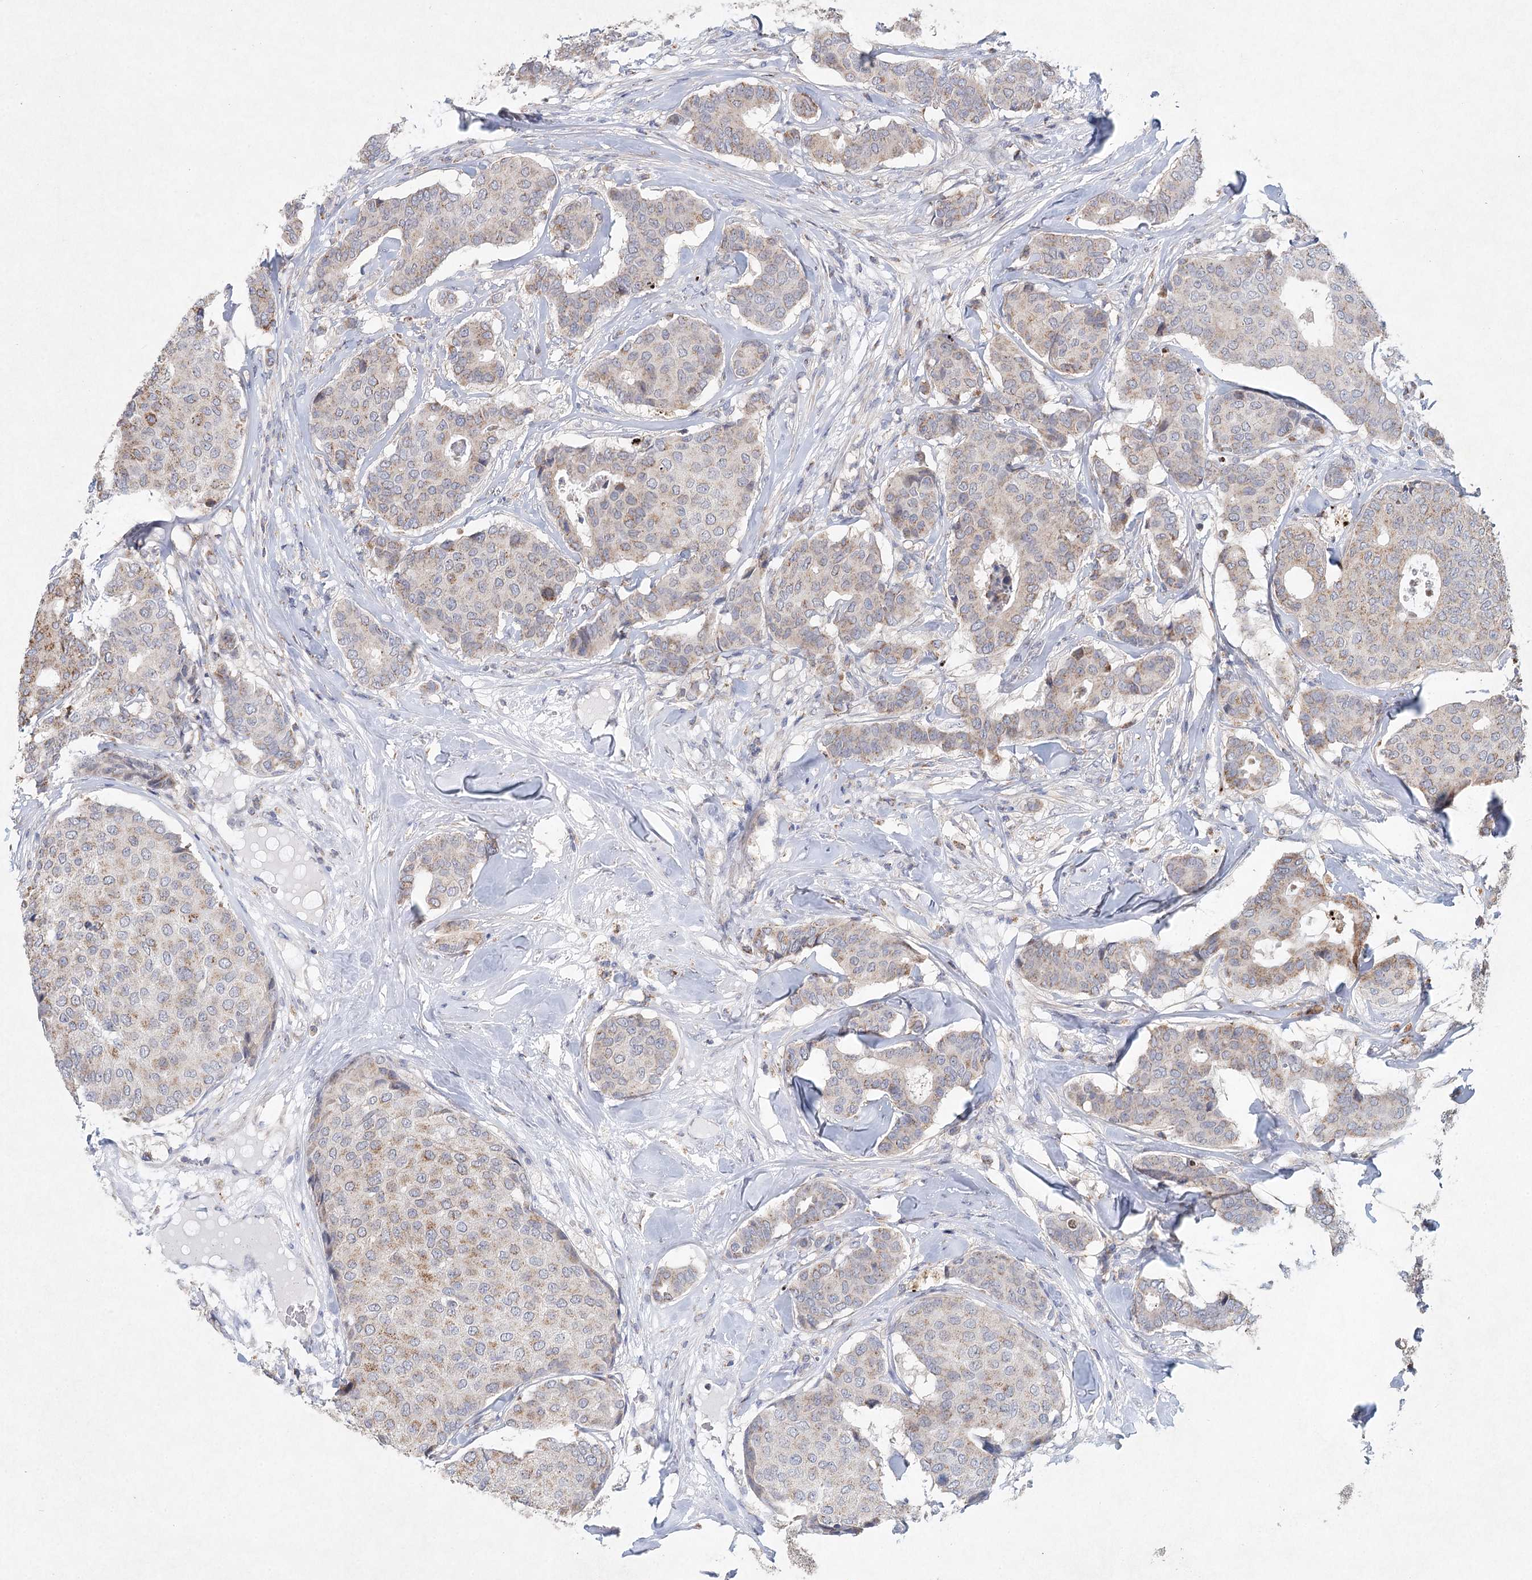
{"staining": {"intensity": "weak", "quantity": "<25%", "location": "cytoplasmic/membranous"}, "tissue": "breast cancer", "cell_type": "Tumor cells", "image_type": "cancer", "snomed": [{"axis": "morphology", "description": "Duct carcinoma"}, {"axis": "topography", "description": "Breast"}], "caption": "Tumor cells are negative for protein expression in human breast cancer.", "gene": "XPO6", "patient": {"sex": "female", "age": 75}}